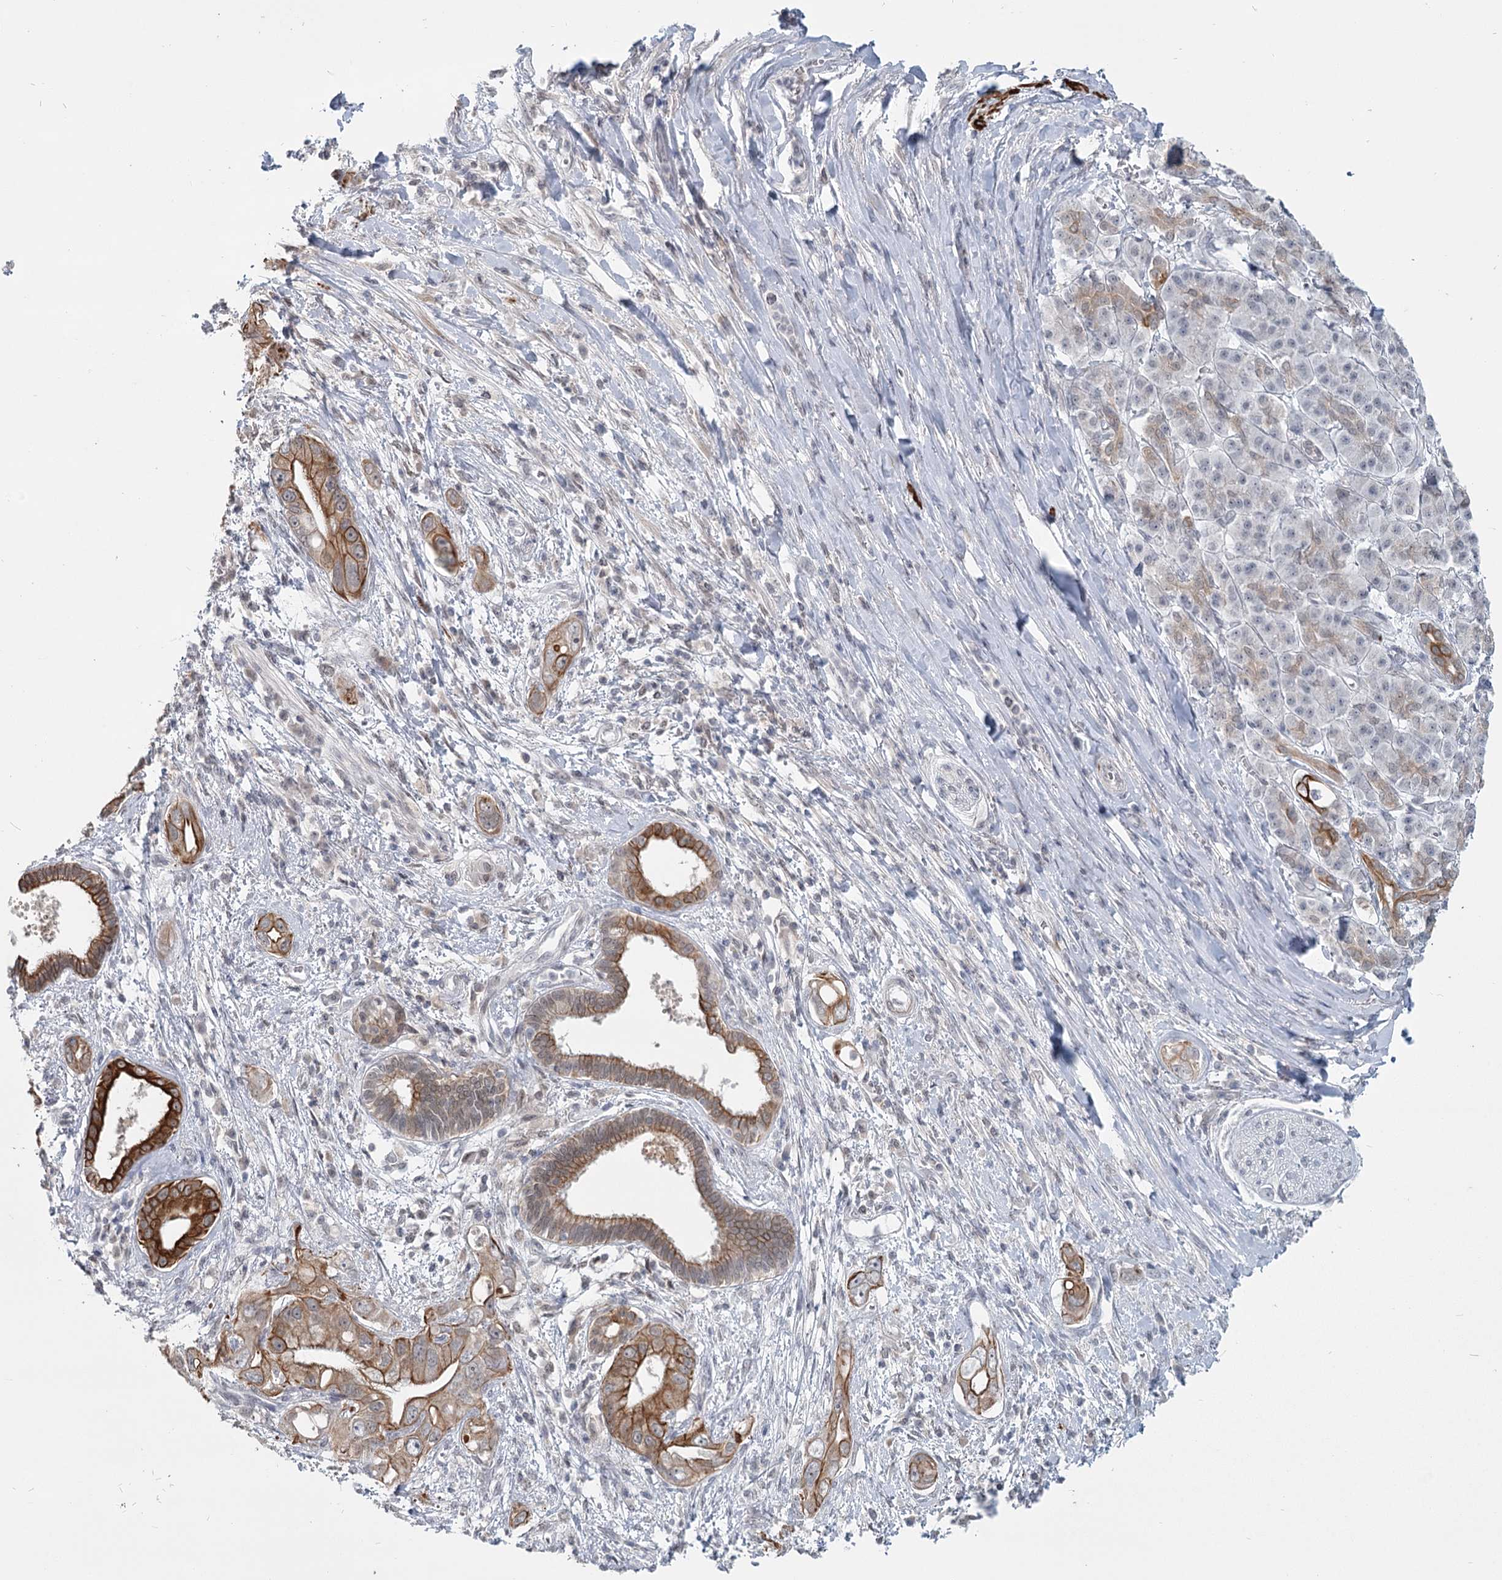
{"staining": {"intensity": "moderate", "quantity": ">75%", "location": "cytoplasmic/membranous"}, "tissue": "pancreatic cancer", "cell_type": "Tumor cells", "image_type": "cancer", "snomed": [{"axis": "morphology", "description": "Inflammation, NOS"}, {"axis": "morphology", "description": "Adenocarcinoma, NOS"}, {"axis": "topography", "description": "Pancreas"}], "caption": "An immunohistochemistry (IHC) image of tumor tissue is shown. Protein staining in brown highlights moderate cytoplasmic/membranous positivity in pancreatic cancer within tumor cells.", "gene": "TMEM70", "patient": {"sex": "female", "age": 56}}